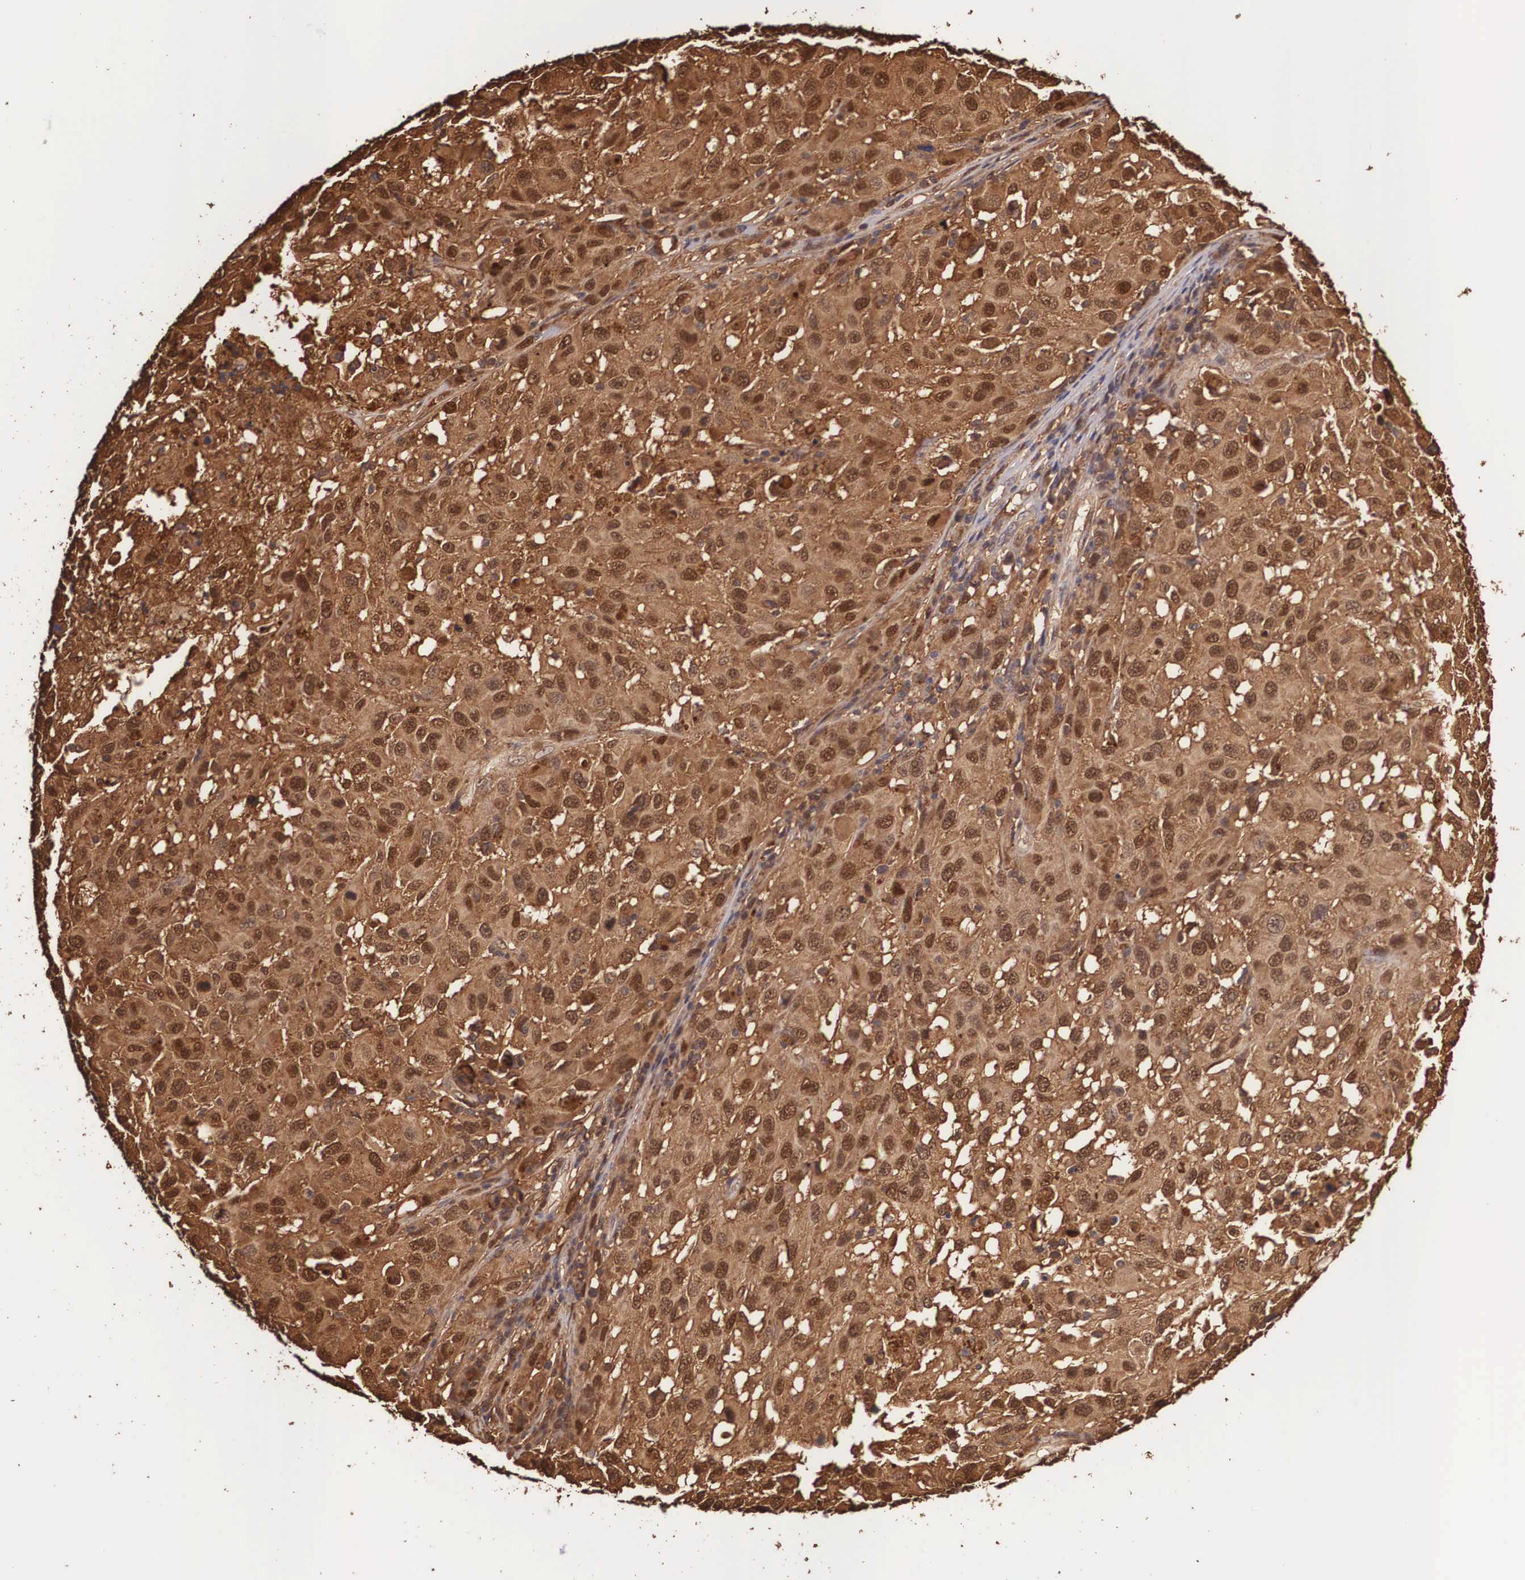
{"staining": {"intensity": "moderate", "quantity": ">75%", "location": "cytoplasmic/membranous,nuclear"}, "tissue": "melanoma", "cell_type": "Tumor cells", "image_type": "cancer", "snomed": [{"axis": "morphology", "description": "Malignant melanoma, NOS"}, {"axis": "topography", "description": "Skin"}], "caption": "Malignant melanoma was stained to show a protein in brown. There is medium levels of moderate cytoplasmic/membranous and nuclear positivity in approximately >75% of tumor cells.", "gene": "LGALS1", "patient": {"sex": "female", "age": 77}}